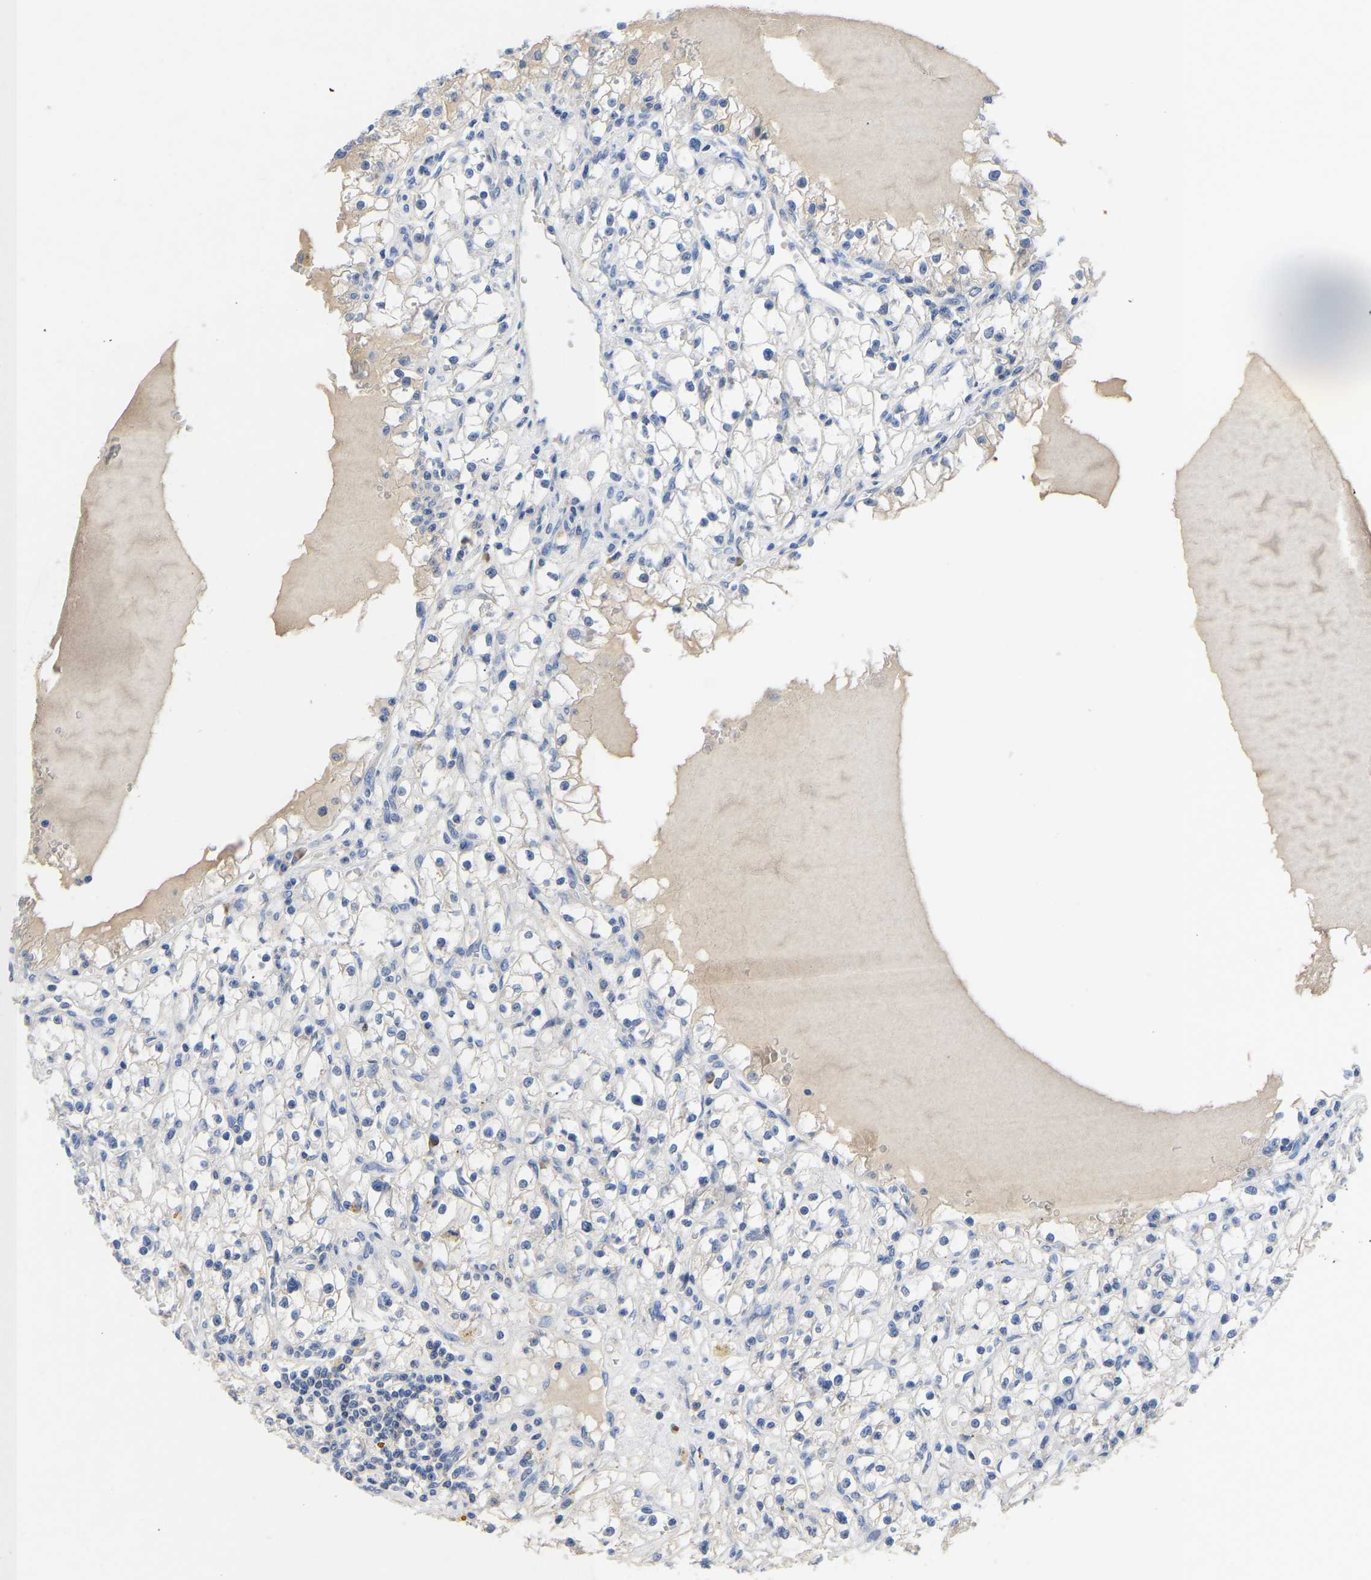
{"staining": {"intensity": "negative", "quantity": "none", "location": "none"}, "tissue": "renal cancer", "cell_type": "Tumor cells", "image_type": "cancer", "snomed": [{"axis": "morphology", "description": "Adenocarcinoma, NOS"}, {"axis": "topography", "description": "Kidney"}], "caption": "Tumor cells are negative for protein expression in human renal cancer. (Brightfield microscopy of DAB (3,3'-diaminobenzidine) IHC at high magnification).", "gene": "ABCA10", "patient": {"sex": "male", "age": 56}}